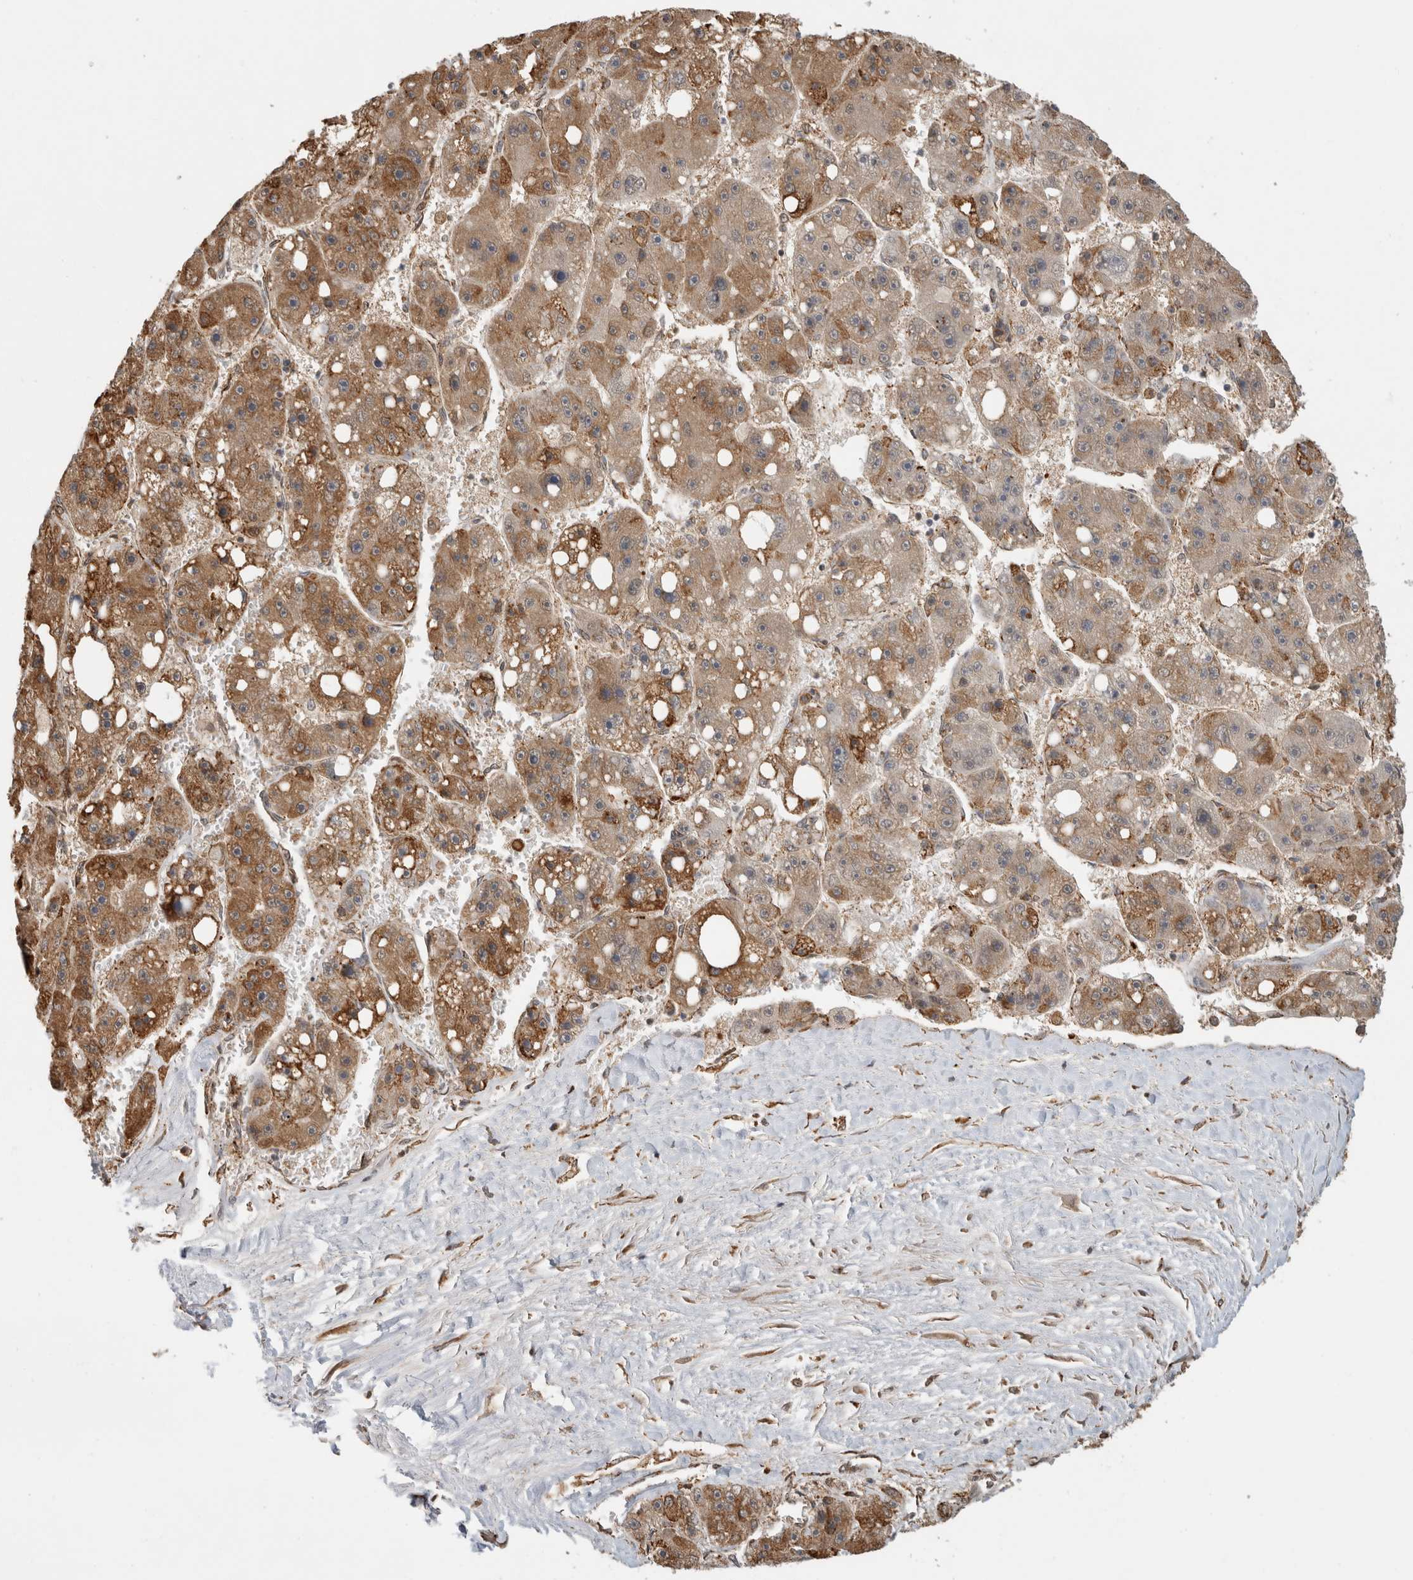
{"staining": {"intensity": "moderate", "quantity": ">75%", "location": "cytoplasmic/membranous"}, "tissue": "liver cancer", "cell_type": "Tumor cells", "image_type": "cancer", "snomed": [{"axis": "morphology", "description": "Carcinoma, Hepatocellular, NOS"}, {"axis": "topography", "description": "Liver"}], "caption": "Protein analysis of liver cancer tissue shows moderate cytoplasmic/membranous staining in approximately >75% of tumor cells.", "gene": "MS4A7", "patient": {"sex": "female", "age": 61}}